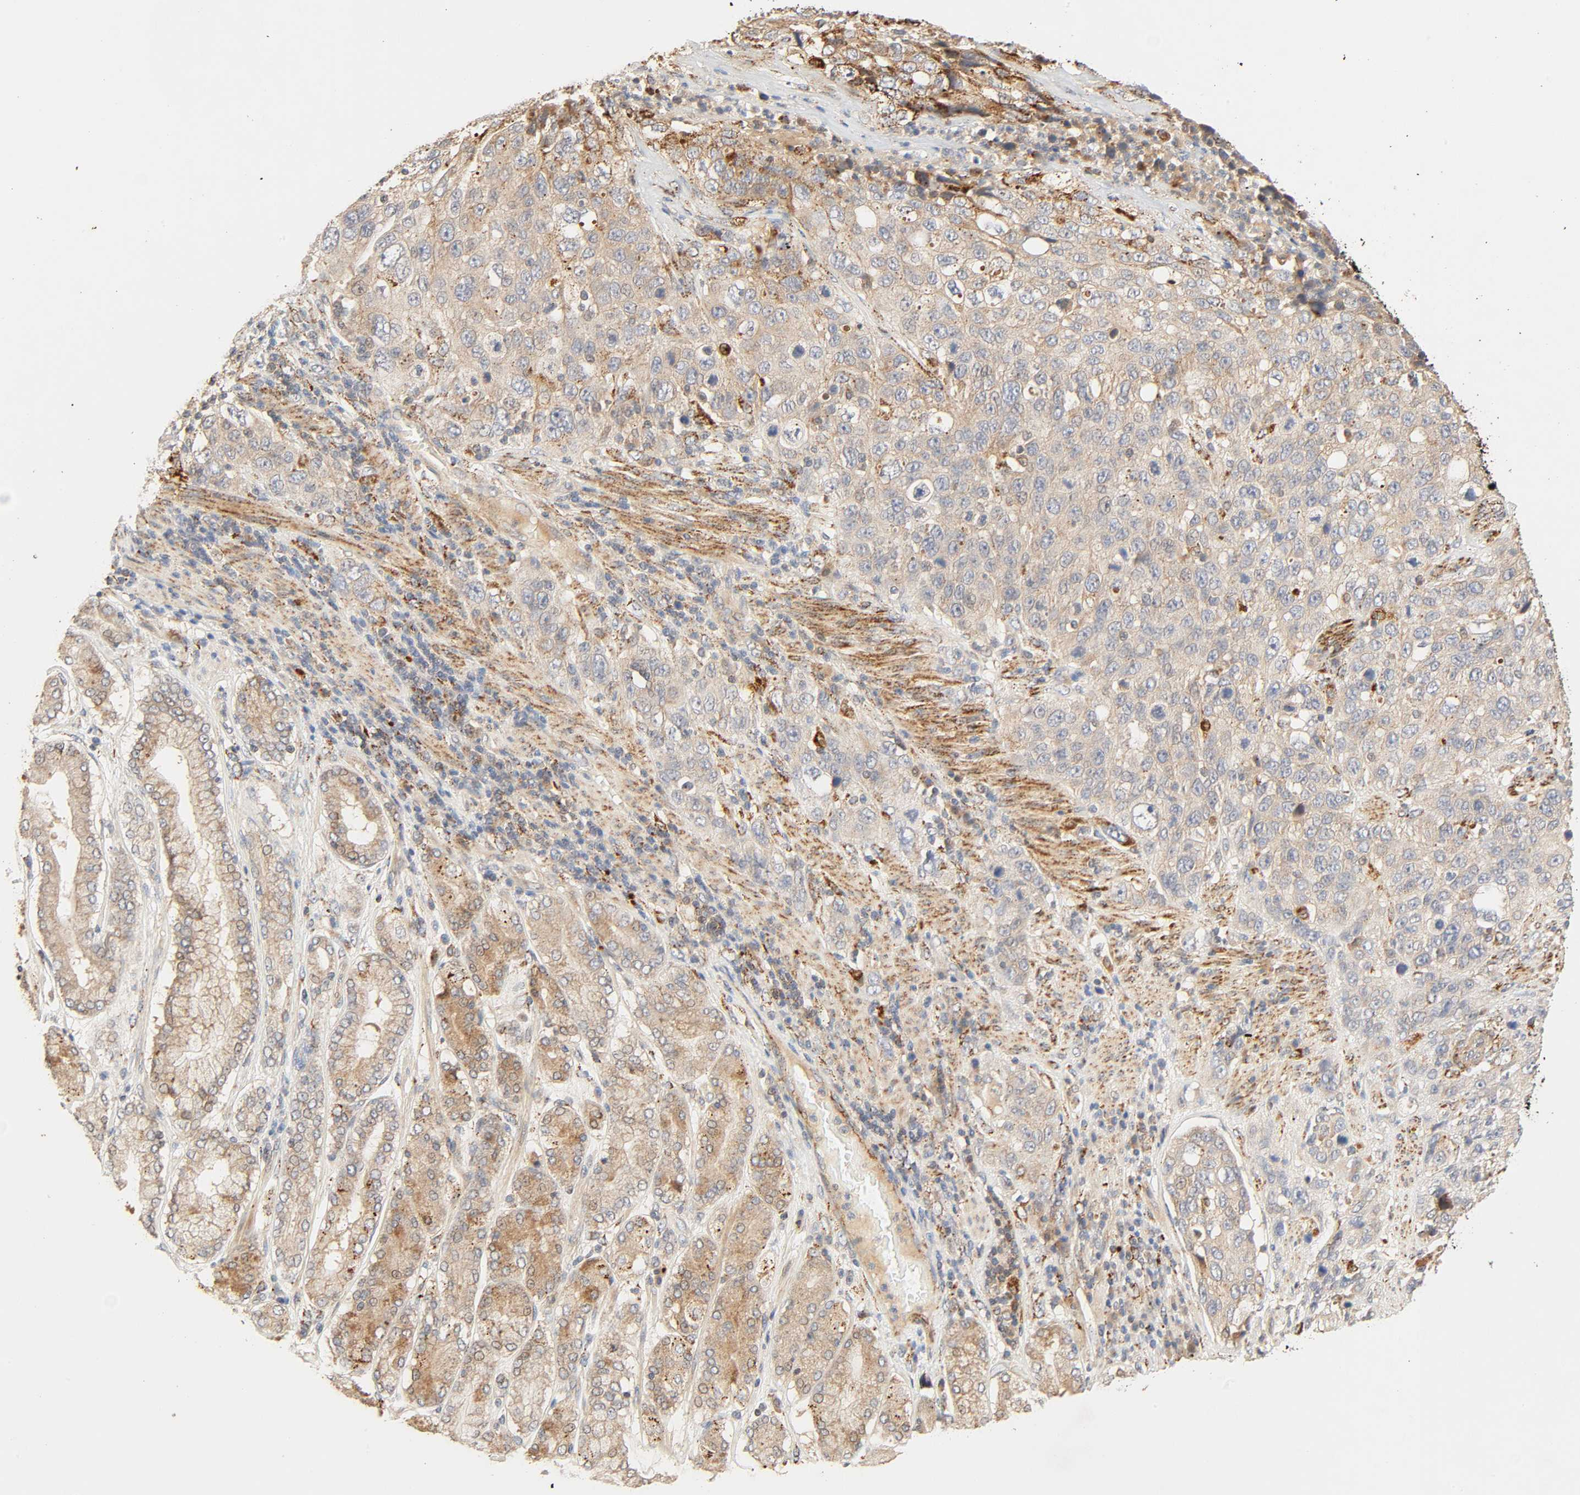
{"staining": {"intensity": "moderate", "quantity": ">75%", "location": "cytoplasmic/membranous"}, "tissue": "stomach cancer", "cell_type": "Tumor cells", "image_type": "cancer", "snomed": [{"axis": "morphology", "description": "Normal tissue, NOS"}, {"axis": "morphology", "description": "Adenocarcinoma, NOS"}, {"axis": "topography", "description": "Stomach"}], "caption": "The immunohistochemical stain labels moderate cytoplasmic/membranous expression in tumor cells of stomach cancer tissue.", "gene": "MAPK6", "patient": {"sex": "male", "age": 48}}